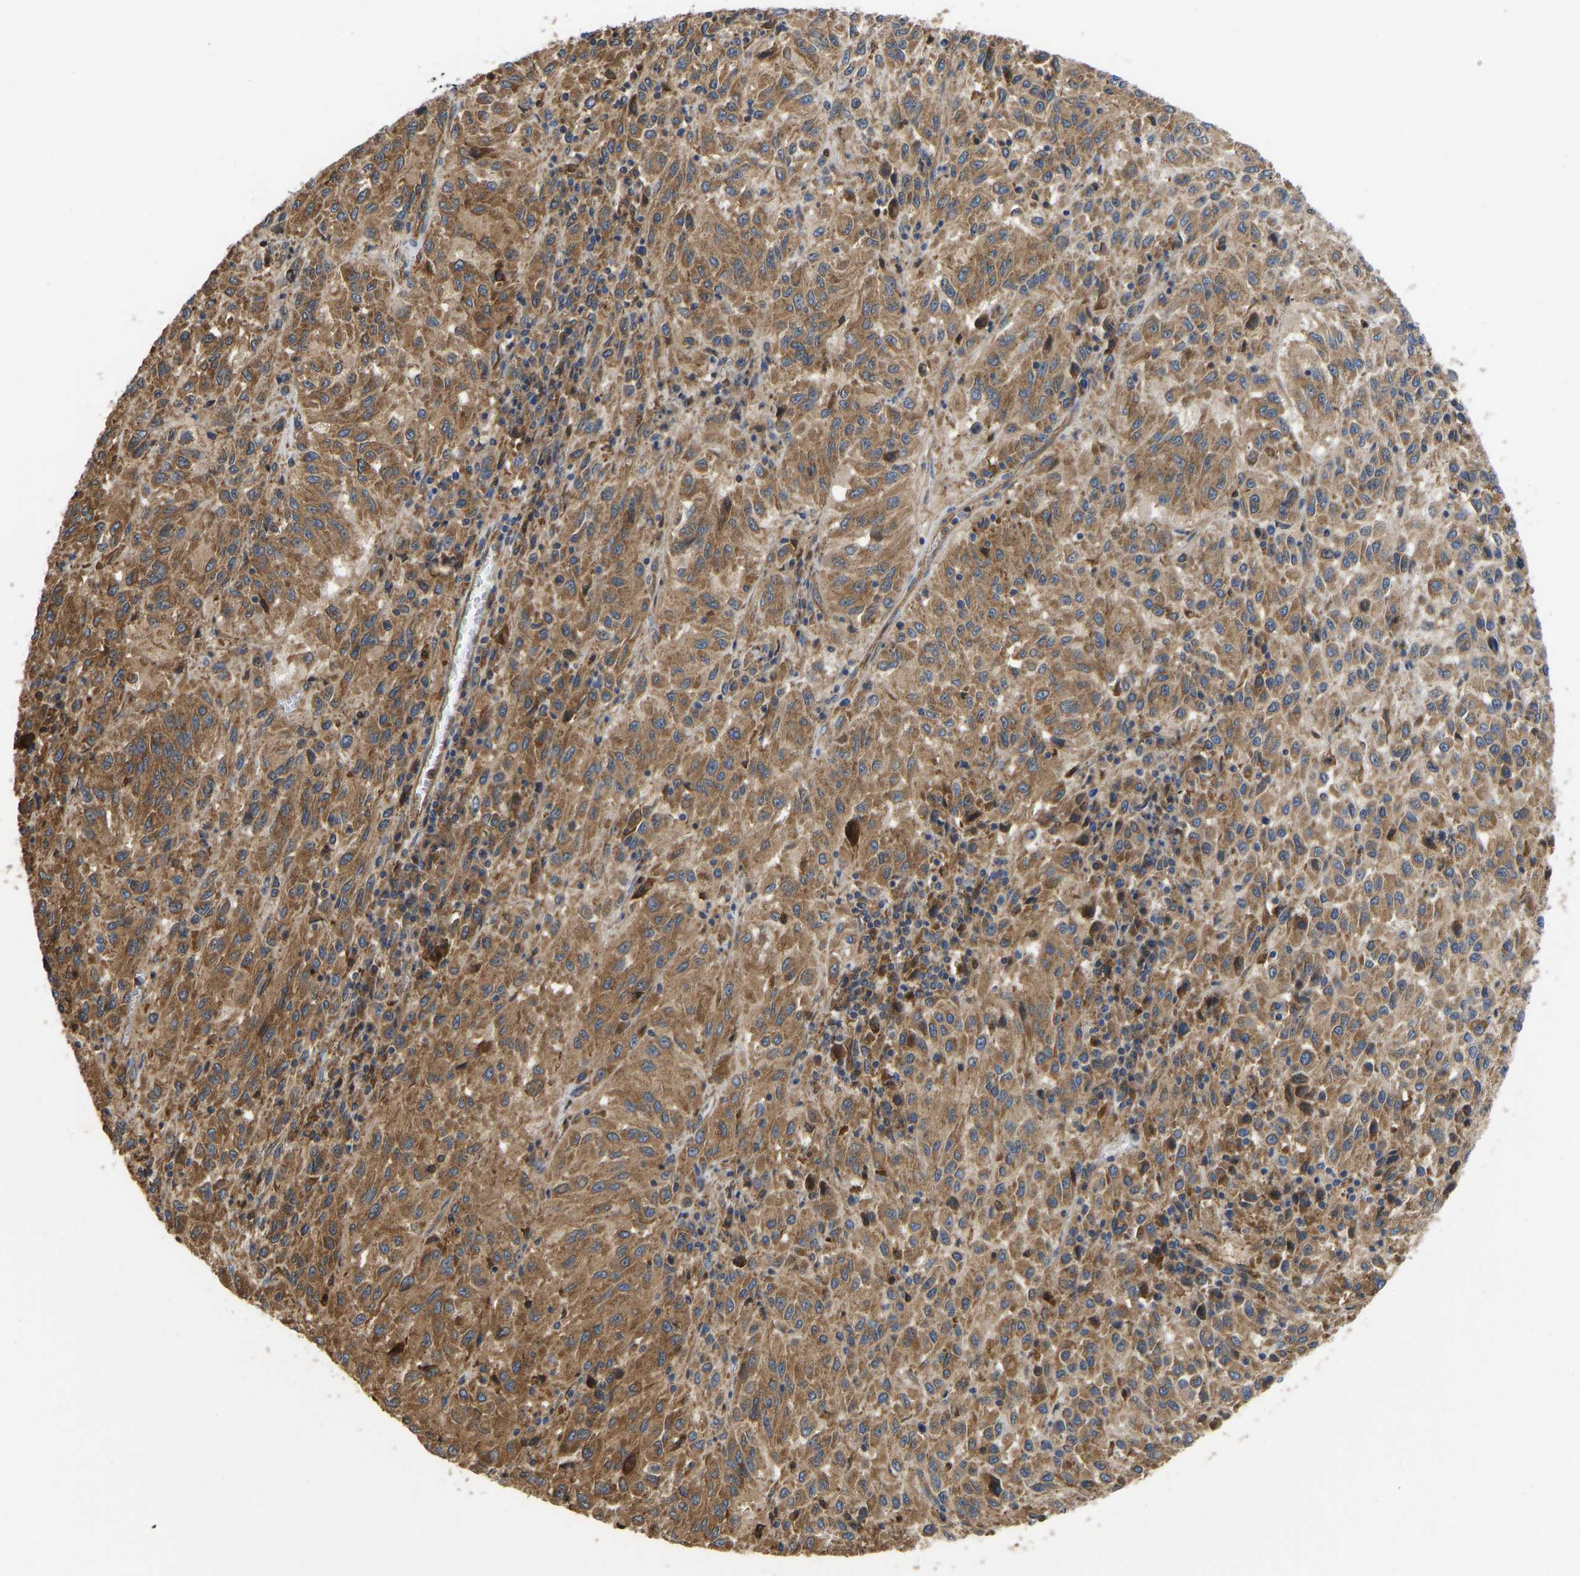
{"staining": {"intensity": "moderate", "quantity": ">75%", "location": "cytoplasmic/membranous"}, "tissue": "melanoma", "cell_type": "Tumor cells", "image_type": "cancer", "snomed": [{"axis": "morphology", "description": "Malignant melanoma, Metastatic site"}, {"axis": "topography", "description": "Lung"}], "caption": "Melanoma stained with immunohistochemistry (IHC) shows moderate cytoplasmic/membranous staining in approximately >75% of tumor cells.", "gene": "FLNB", "patient": {"sex": "male", "age": 64}}